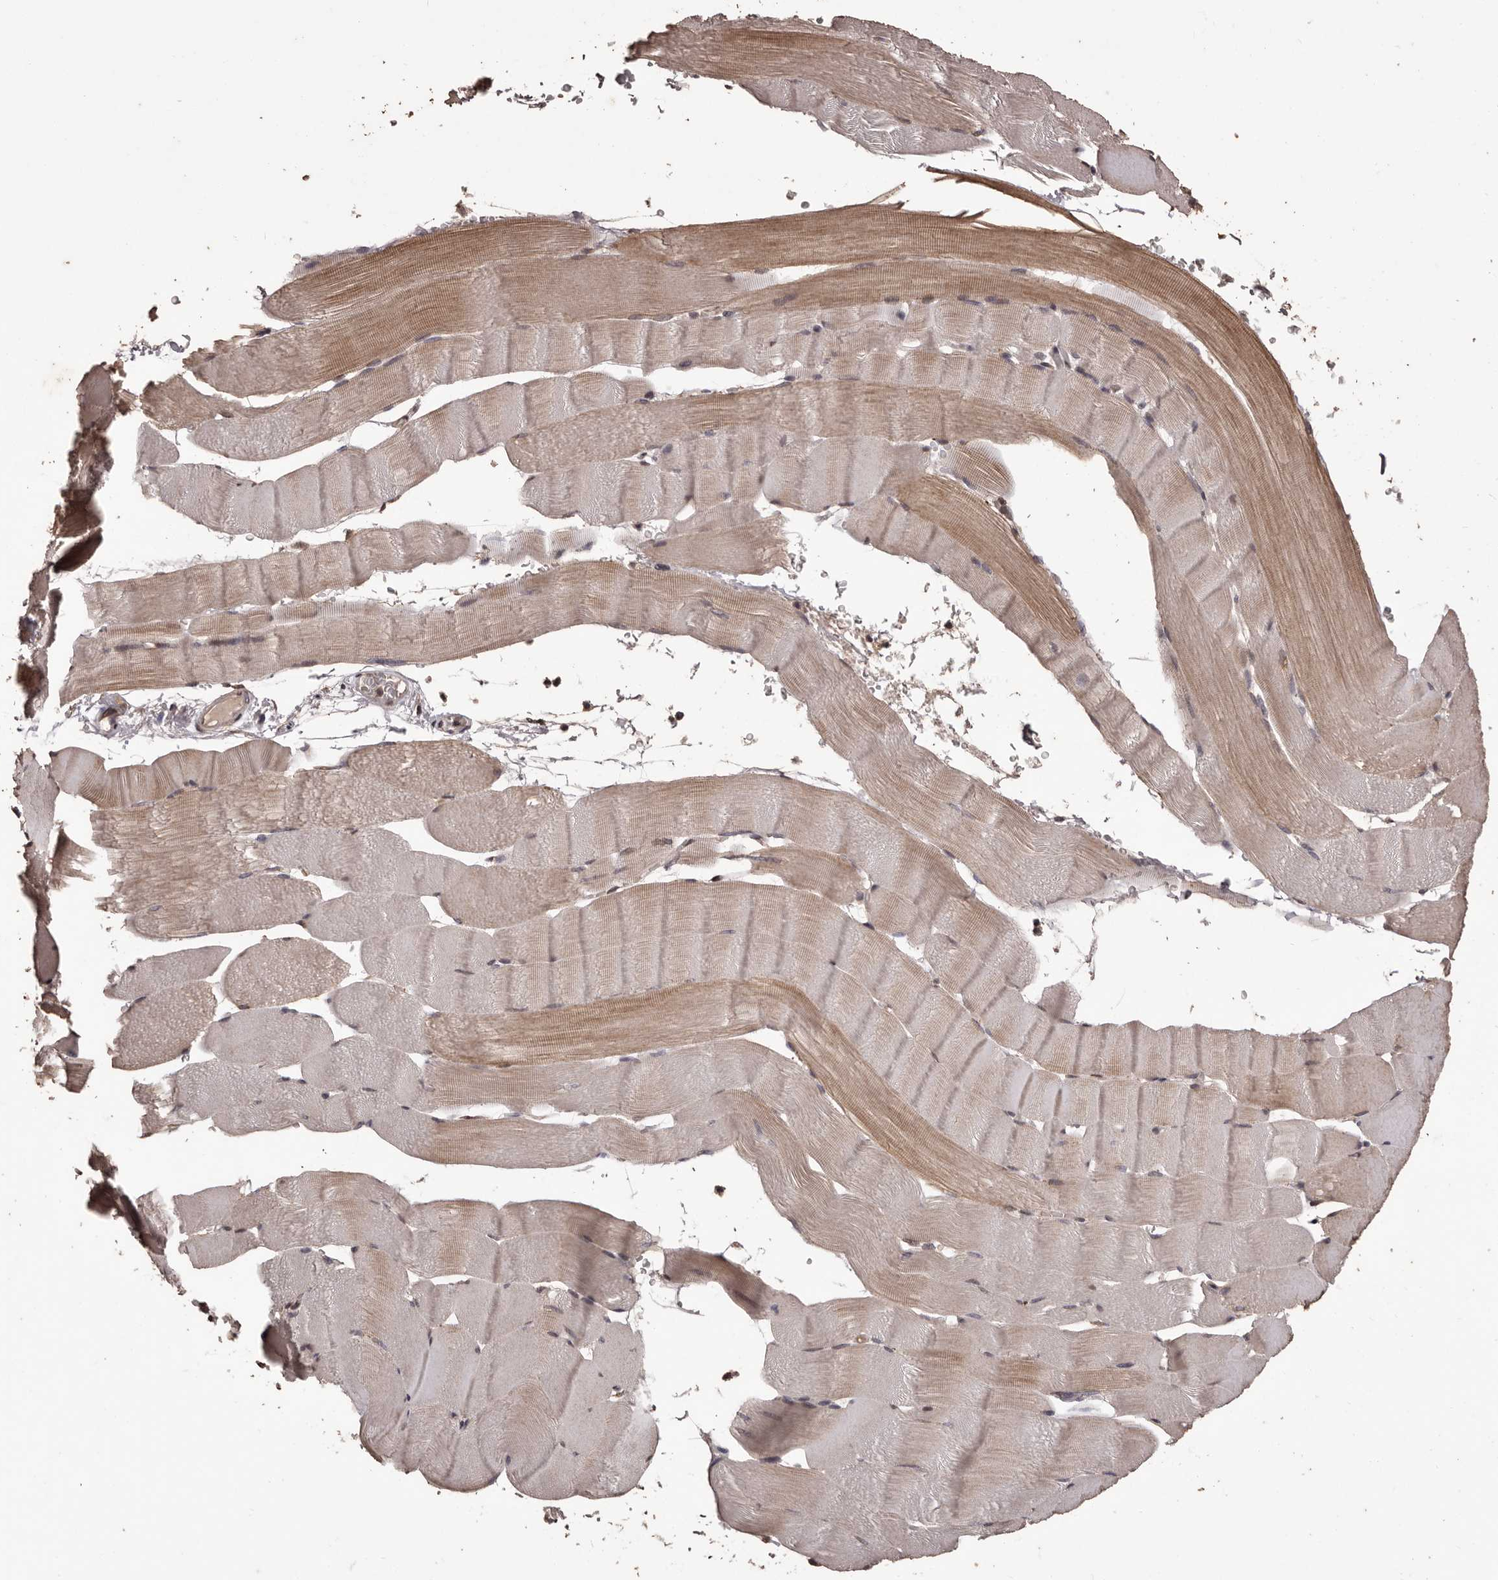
{"staining": {"intensity": "weak", "quantity": "25%-75%", "location": "cytoplasmic/membranous"}, "tissue": "skeletal muscle", "cell_type": "Myocytes", "image_type": "normal", "snomed": [{"axis": "morphology", "description": "Normal tissue, NOS"}, {"axis": "topography", "description": "Skeletal muscle"}], "caption": "Immunohistochemistry (IHC) (DAB (3,3'-diaminobenzidine)) staining of benign human skeletal muscle exhibits weak cytoplasmic/membranous protein staining in about 25%-75% of myocytes.", "gene": "NAV1", "patient": {"sex": "male", "age": 62}}